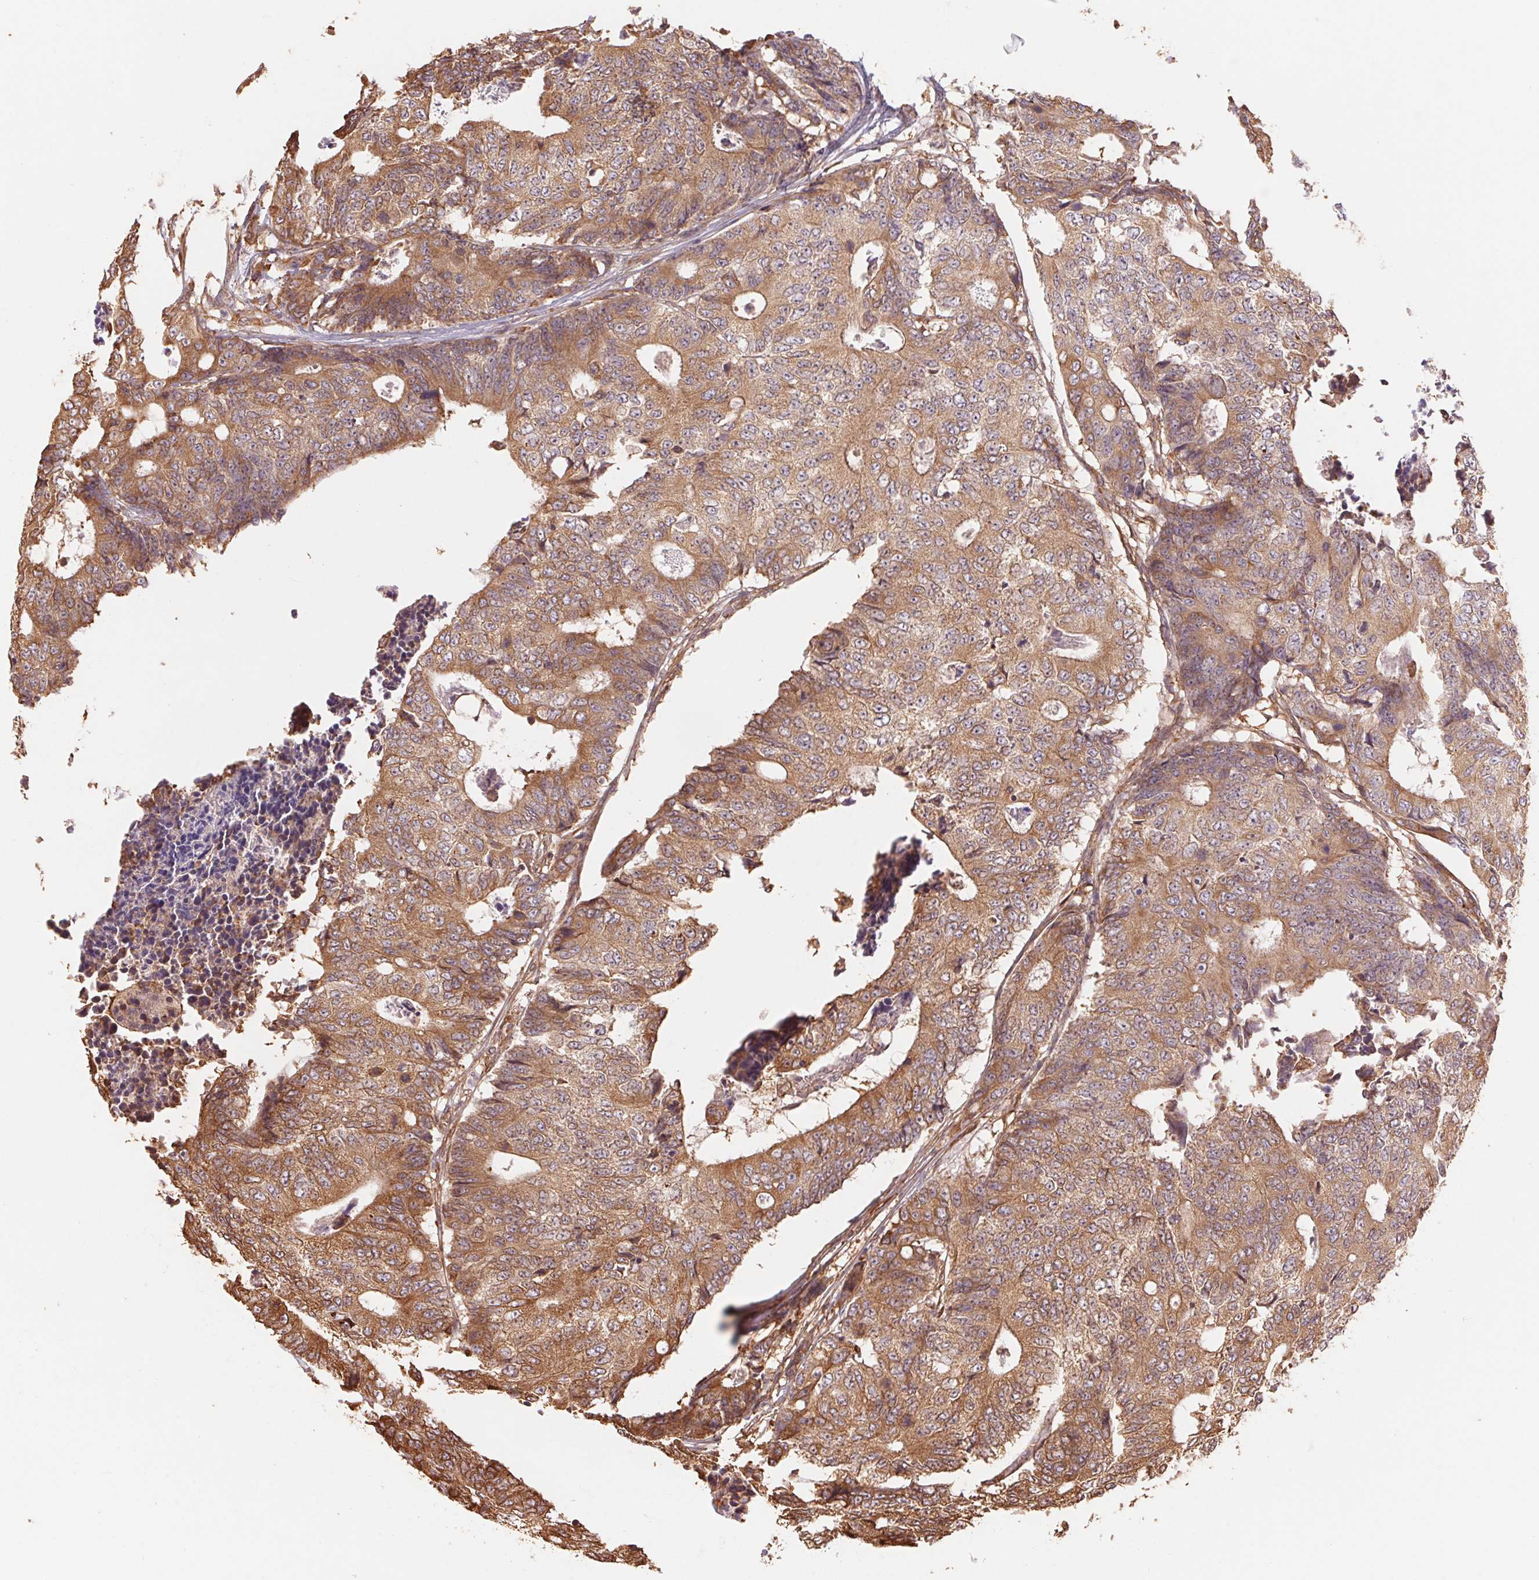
{"staining": {"intensity": "moderate", "quantity": ">75%", "location": "cytoplasmic/membranous"}, "tissue": "colorectal cancer", "cell_type": "Tumor cells", "image_type": "cancer", "snomed": [{"axis": "morphology", "description": "Adenocarcinoma, NOS"}, {"axis": "topography", "description": "Colon"}], "caption": "Immunohistochemistry (DAB (3,3'-diaminobenzidine)) staining of human colorectal cancer displays moderate cytoplasmic/membranous protein staining in approximately >75% of tumor cells. Nuclei are stained in blue.", "gene": "C6orf163", "patient": {"sex": "female", "age": 48}}